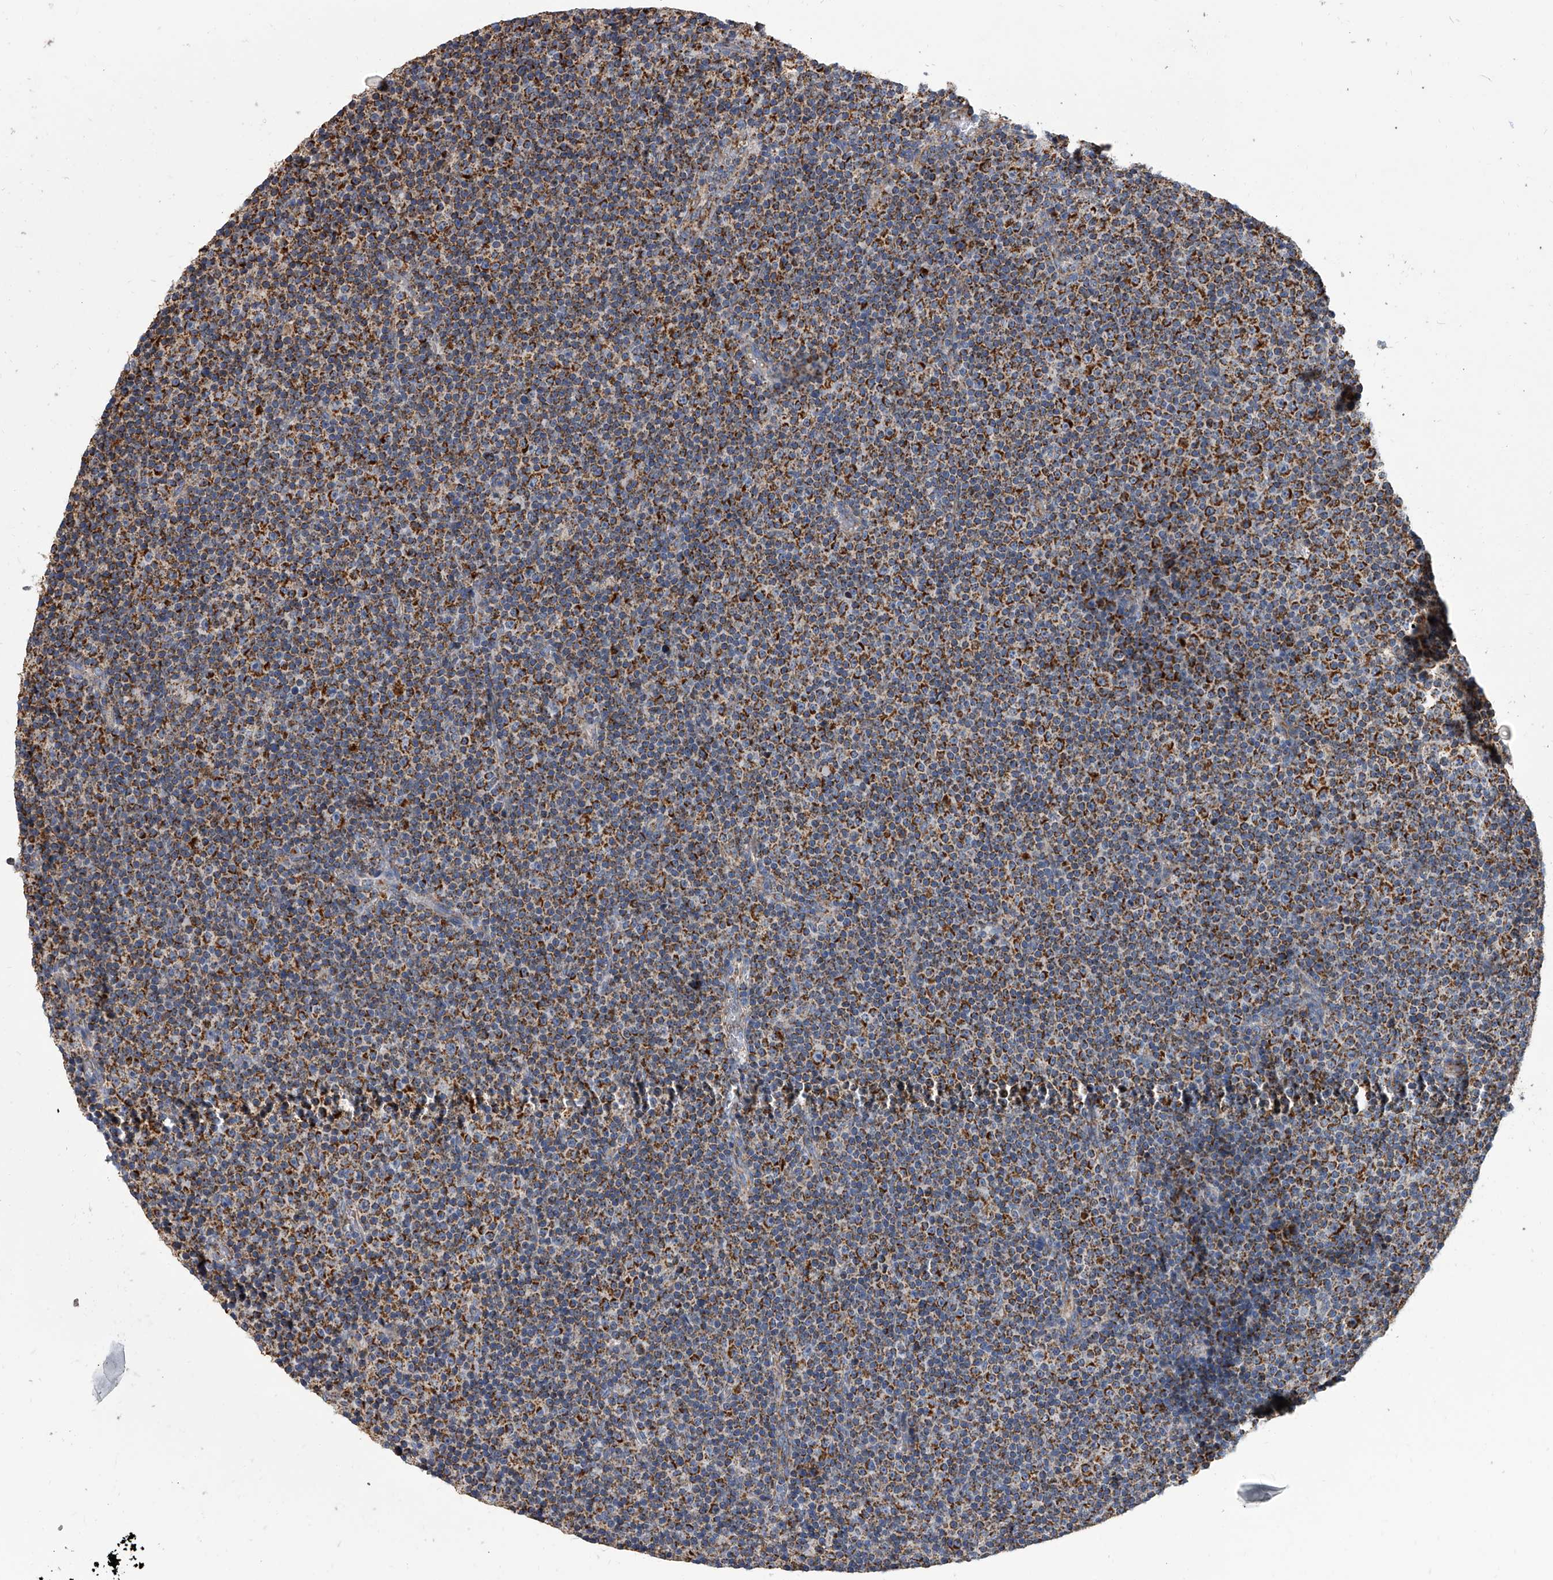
{"staining": {"intensity": "strong", "quantity": "25%-75%", "location": "cytoplasmic/membranous"}, "tissue": "lymphoma", "cell_type": "Tumor cells", "image_type": "cancer", "snomed": [{"axis": "morphology", "description": "Malignant lymphoma, non-Hodgkin's type, Low grade"}, {"axis": "topography", "description": "Lymph node"}], "caption": "Strong cytoplasmic/membranous positivity for a protein is present in about 25%-75% of tumor cells of low-grade malignant lymphoma, non-Hodgkin's type using IHC.", "gene": "MRPL28", "patient": {"sex": "female", "age": 67}}